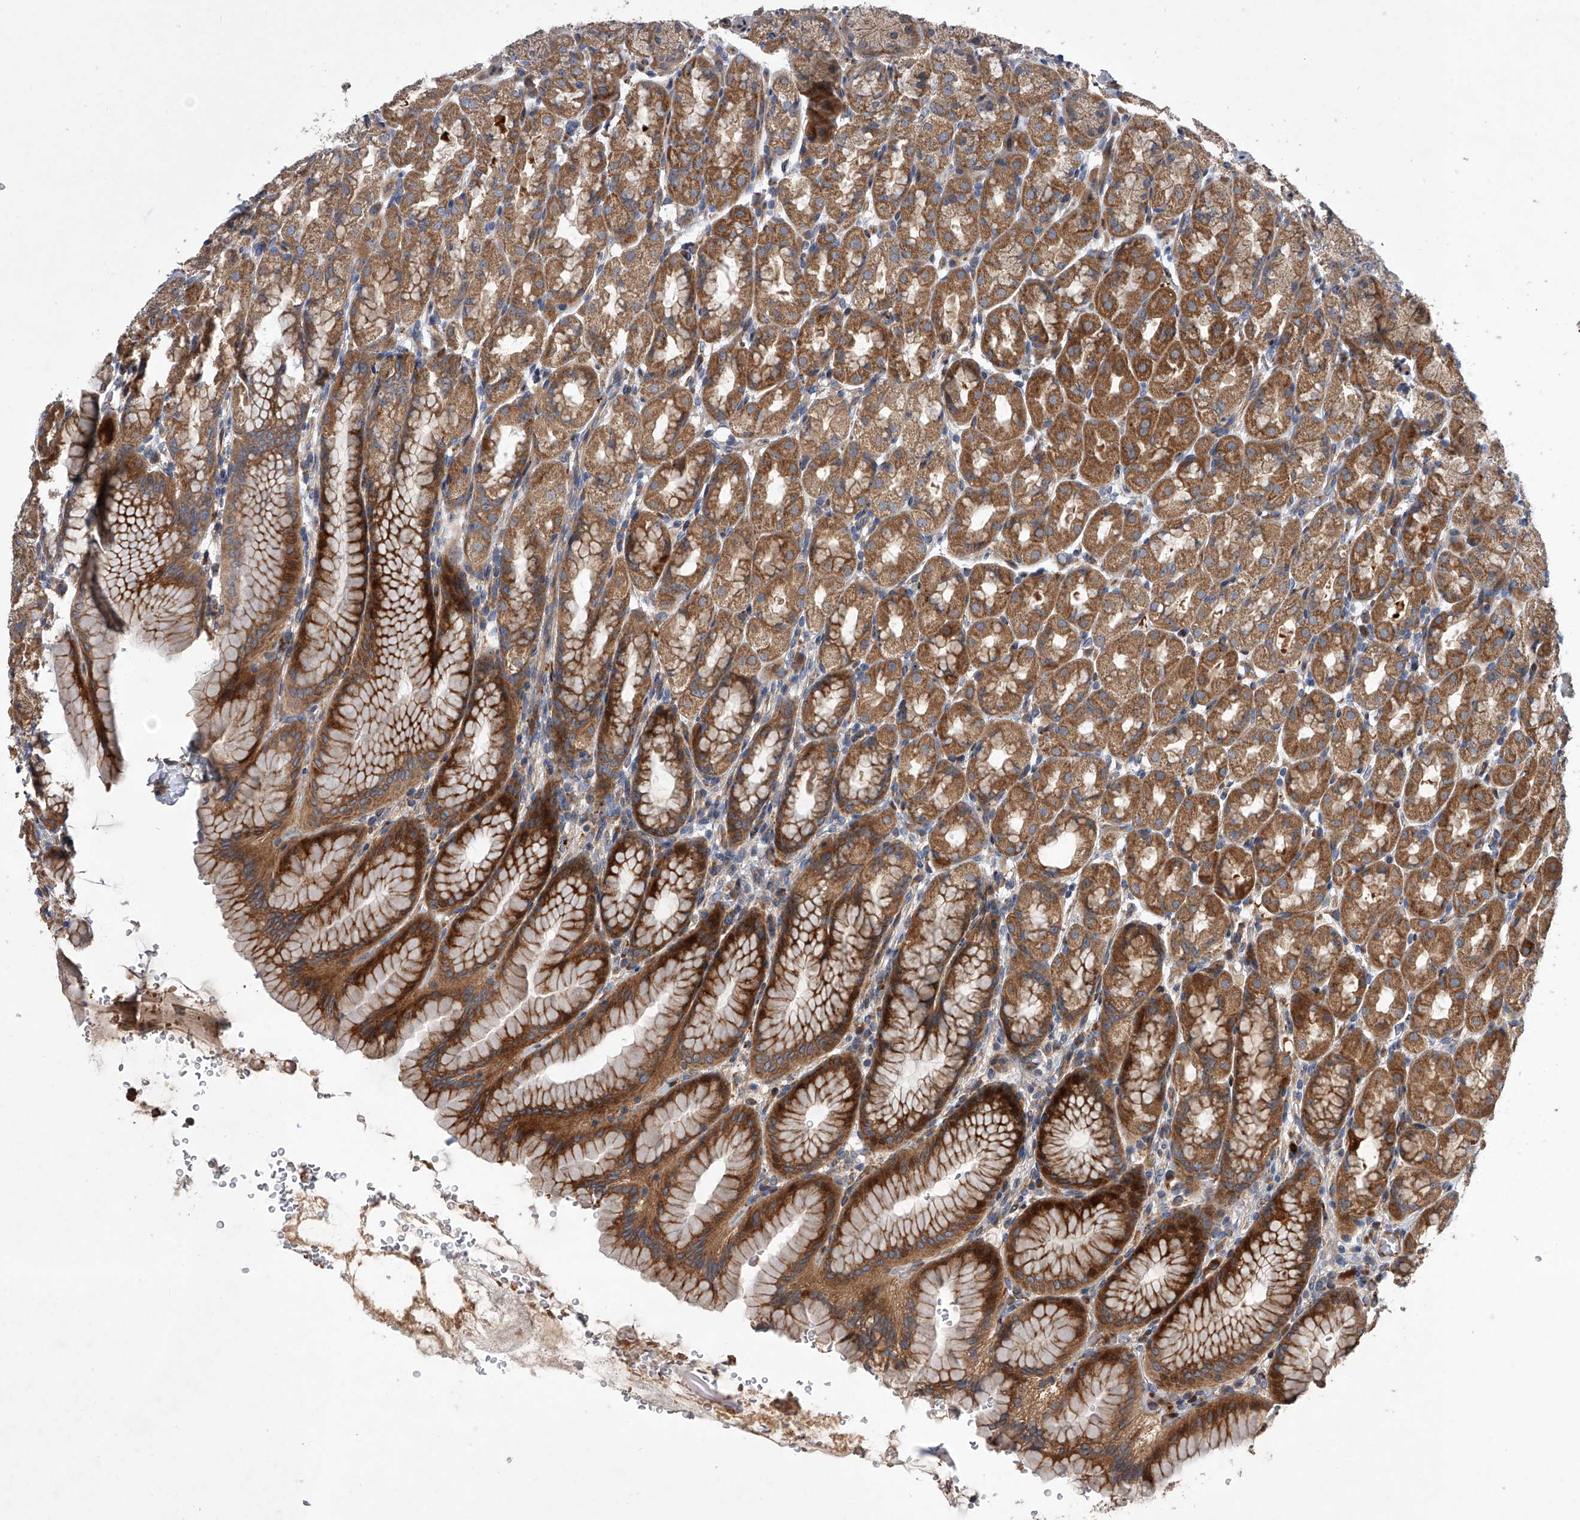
{"staining": {"intensity": "moderate", "quantity": ">75%", "location": "cytoplasmic/membranous"}, "tissue": "stomach", "cell_type": "Glandular cells", "image_type": "normal", "snomed": [{"axis": "morphology", "description": "Normal tissue, NOS"}, {"axis": "topography", "description": "Stomach"}], "caption": "Protein expression analysis of unremarkable human stomach reveals moderate cytoplasmic/membranous staining in about >75% of glandular cells. The protein is stained brown, and the nuclei are stained in blue (DAB (3,3'-diaminobenzidine) IHC with brightfield microscopy, high magnification).", "gene": "USP47", "patient": {"sex": "male", "age": 42}}